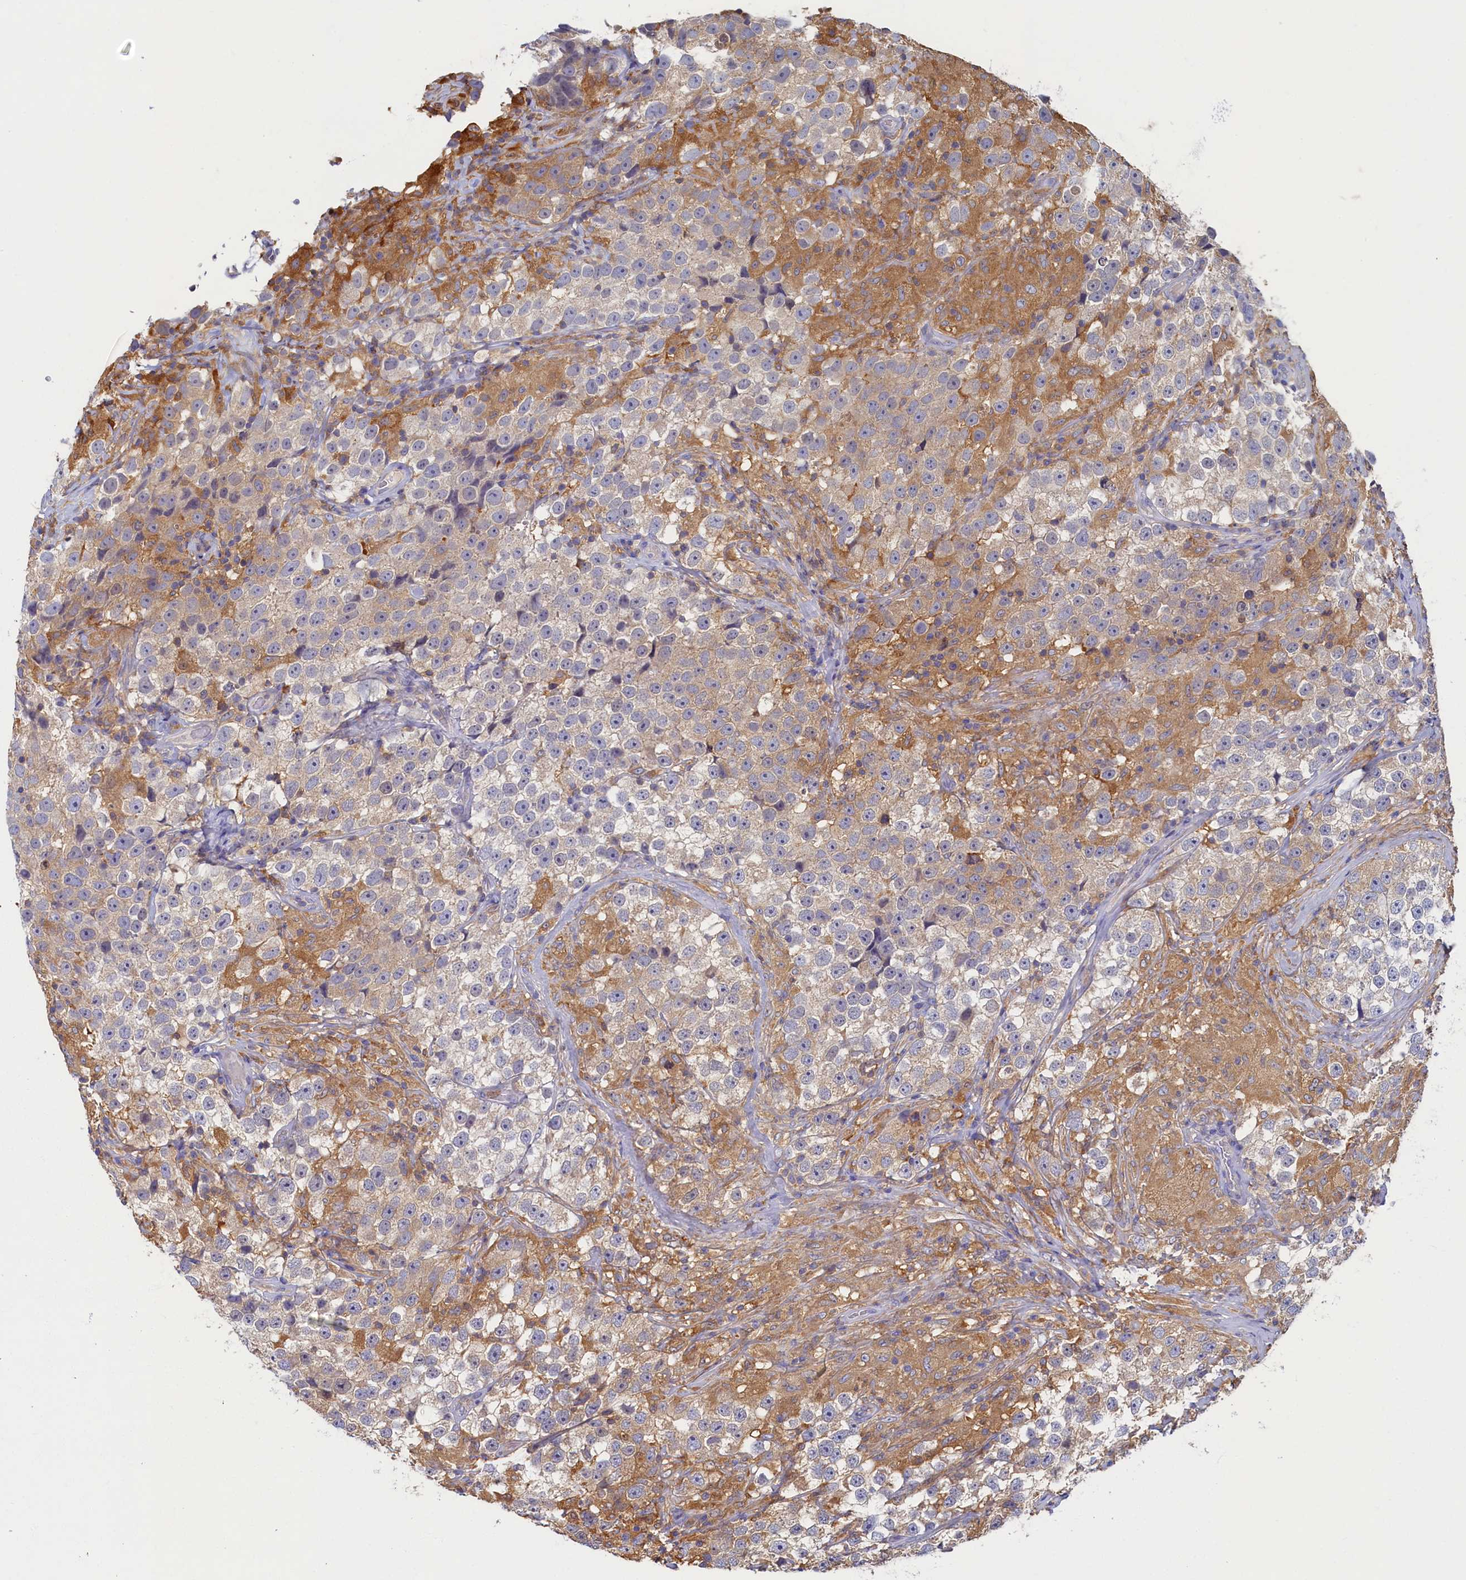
{"staining": {"intensity": "weak", "quantity": "25%-75%", "location": "cytoplasmic/membranous"}, "tissue": "testis cancer", "cell_type": "Tumor cells", "image_type": "cancer", "snomed": [{"axis": "morphology", "description": "Seminoma, NOS"}, {"axis": "topography", "description": "Testis"}], "caption": "Approximately 25%-75% of tumor cells in human testis cancer (seminoma) display weak cytoplasmic/membranous protein positivity as visualized by brown immunohistochemical staining.", "gene": "TIMM8B", "patient": {"sex": "male", "age": 46}}